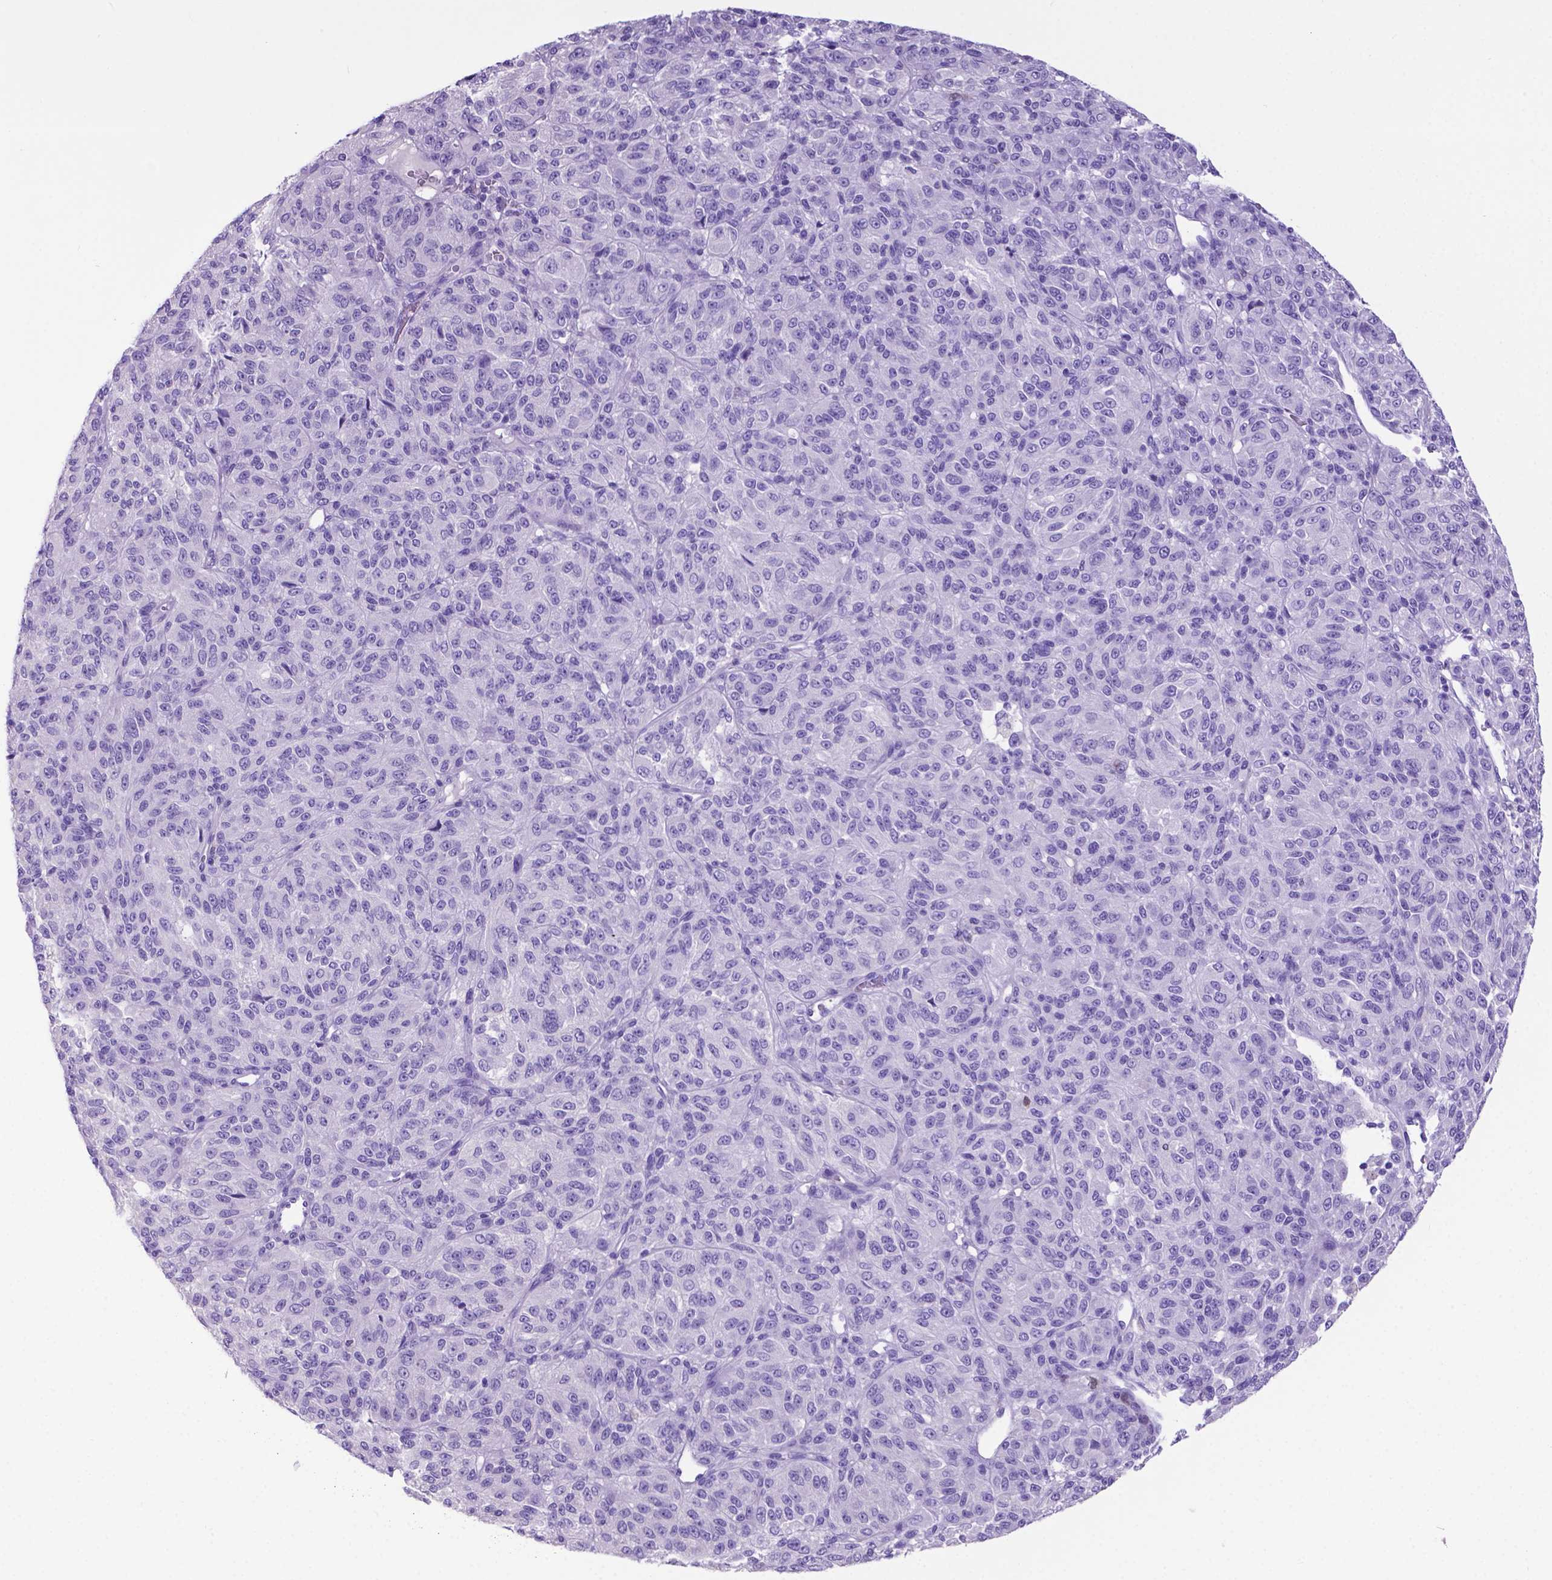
{"staining": {"intensity": "negative", "quantity": "none", "location": "none"}, "tissue": "melanoma", "cell_type": "Tumor cells", "image_type": "cancer", "snomed": [{"axis": "morphology", "description": "Malignant melanoma, Metastatic site"}, {"axis": "topography", "description": "Brain"}], "caption": "Image shows no protein expression in tumor cells of melanoma tissue. The staining is performed using DAB (3,3'-diaminobenzidine) brown chromogen with nuclei counter-stained in using hematoxylin.", "gene": "LZTR1", "patient": {"sex": "female", "age": 56}}